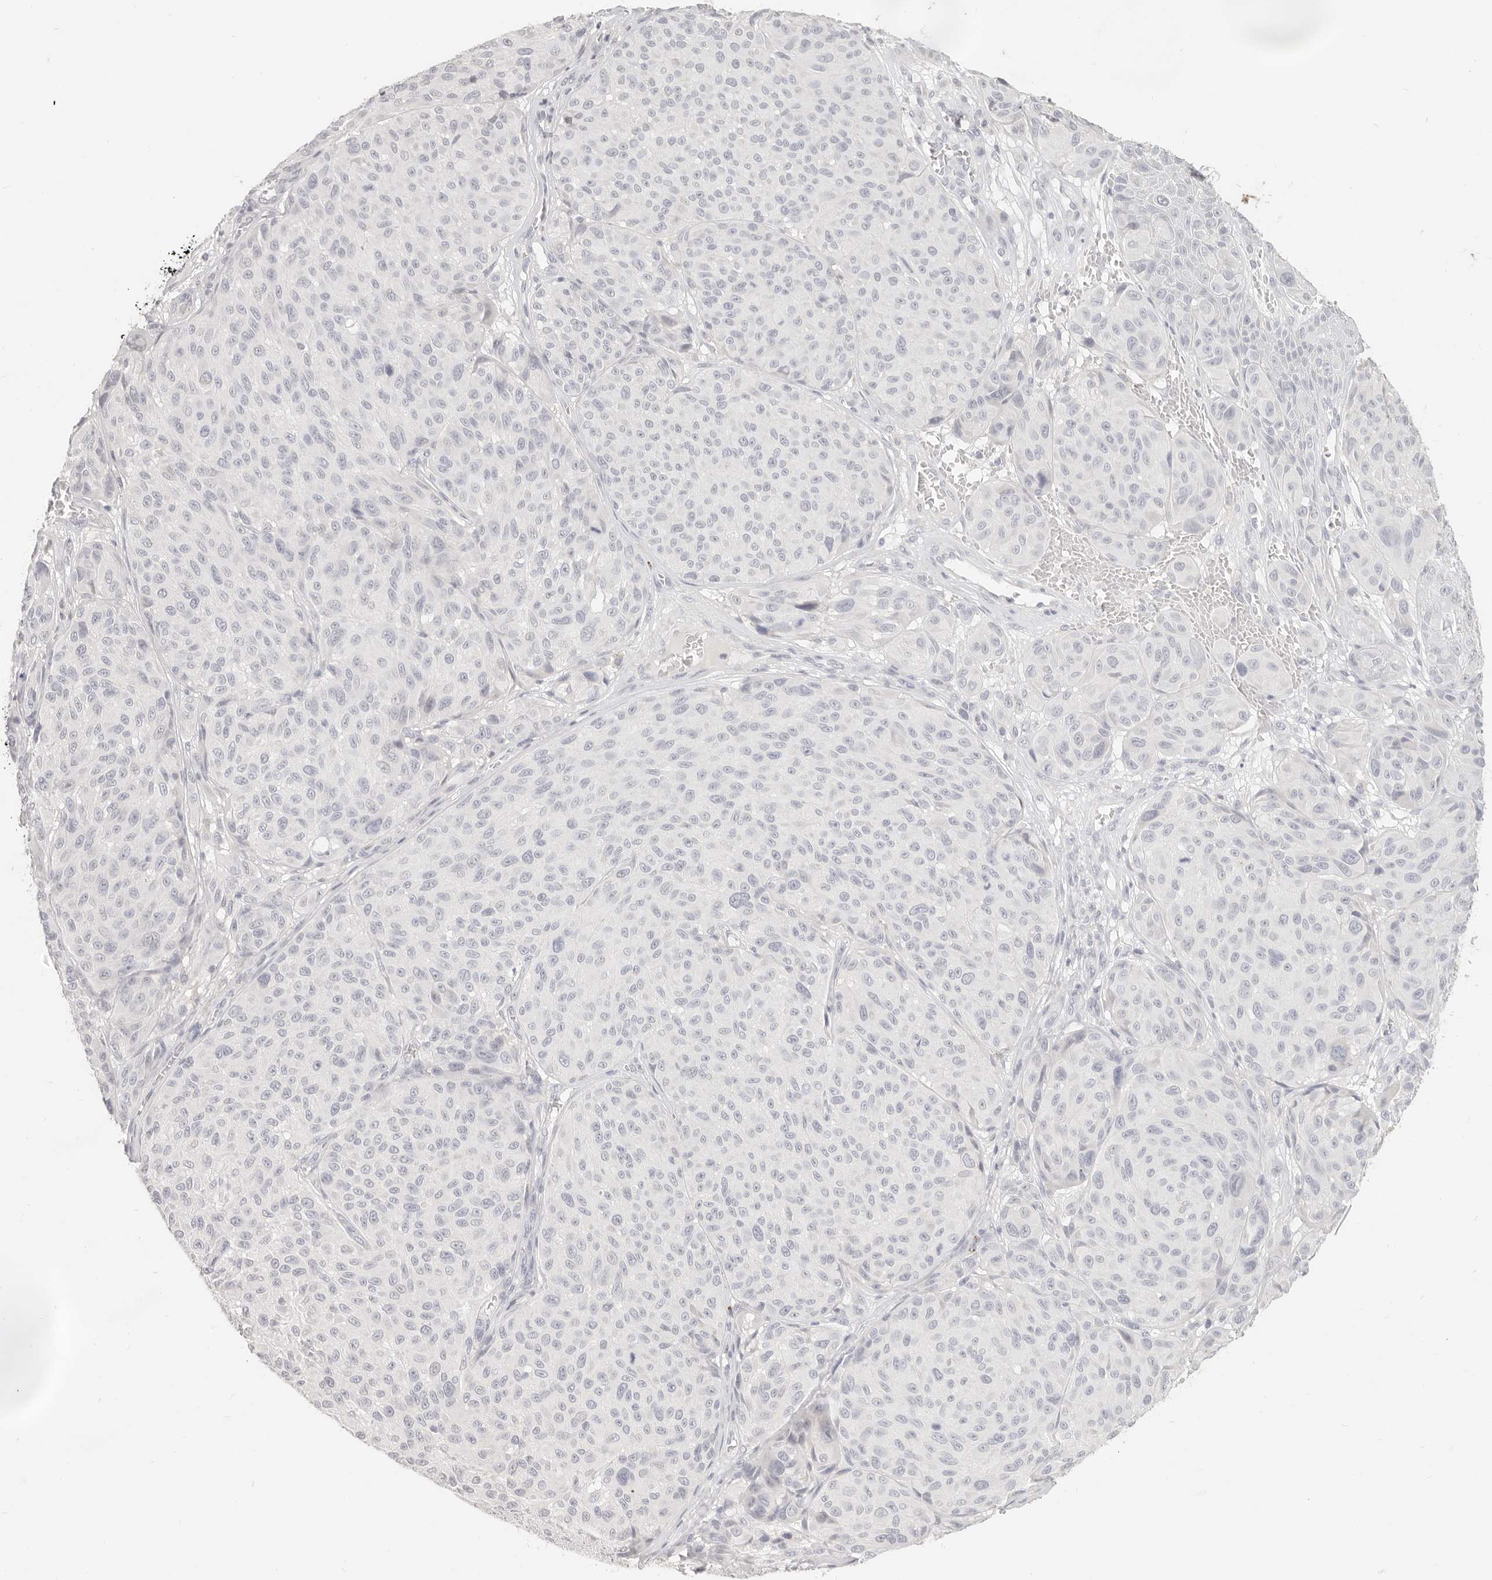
{"staining": {"intensity": "negative", "quantity": "none", "location": "none"}, "tissue": "melanoma", "cell_type": "Tumor cells", "image_type": "cancer", "snomed": [{"axis": "morphology", "description": "Malignant melanoma, NOS"}, {"axis": "topography", "description": "Skin"}], "caption": "High power microscopy micrograph of an IHC micrograph of malignant melanoma, revealing no significant positivity in tumor cells.", "gene": "EPCAM", "patient": {"sex": "male", "age": 83}}